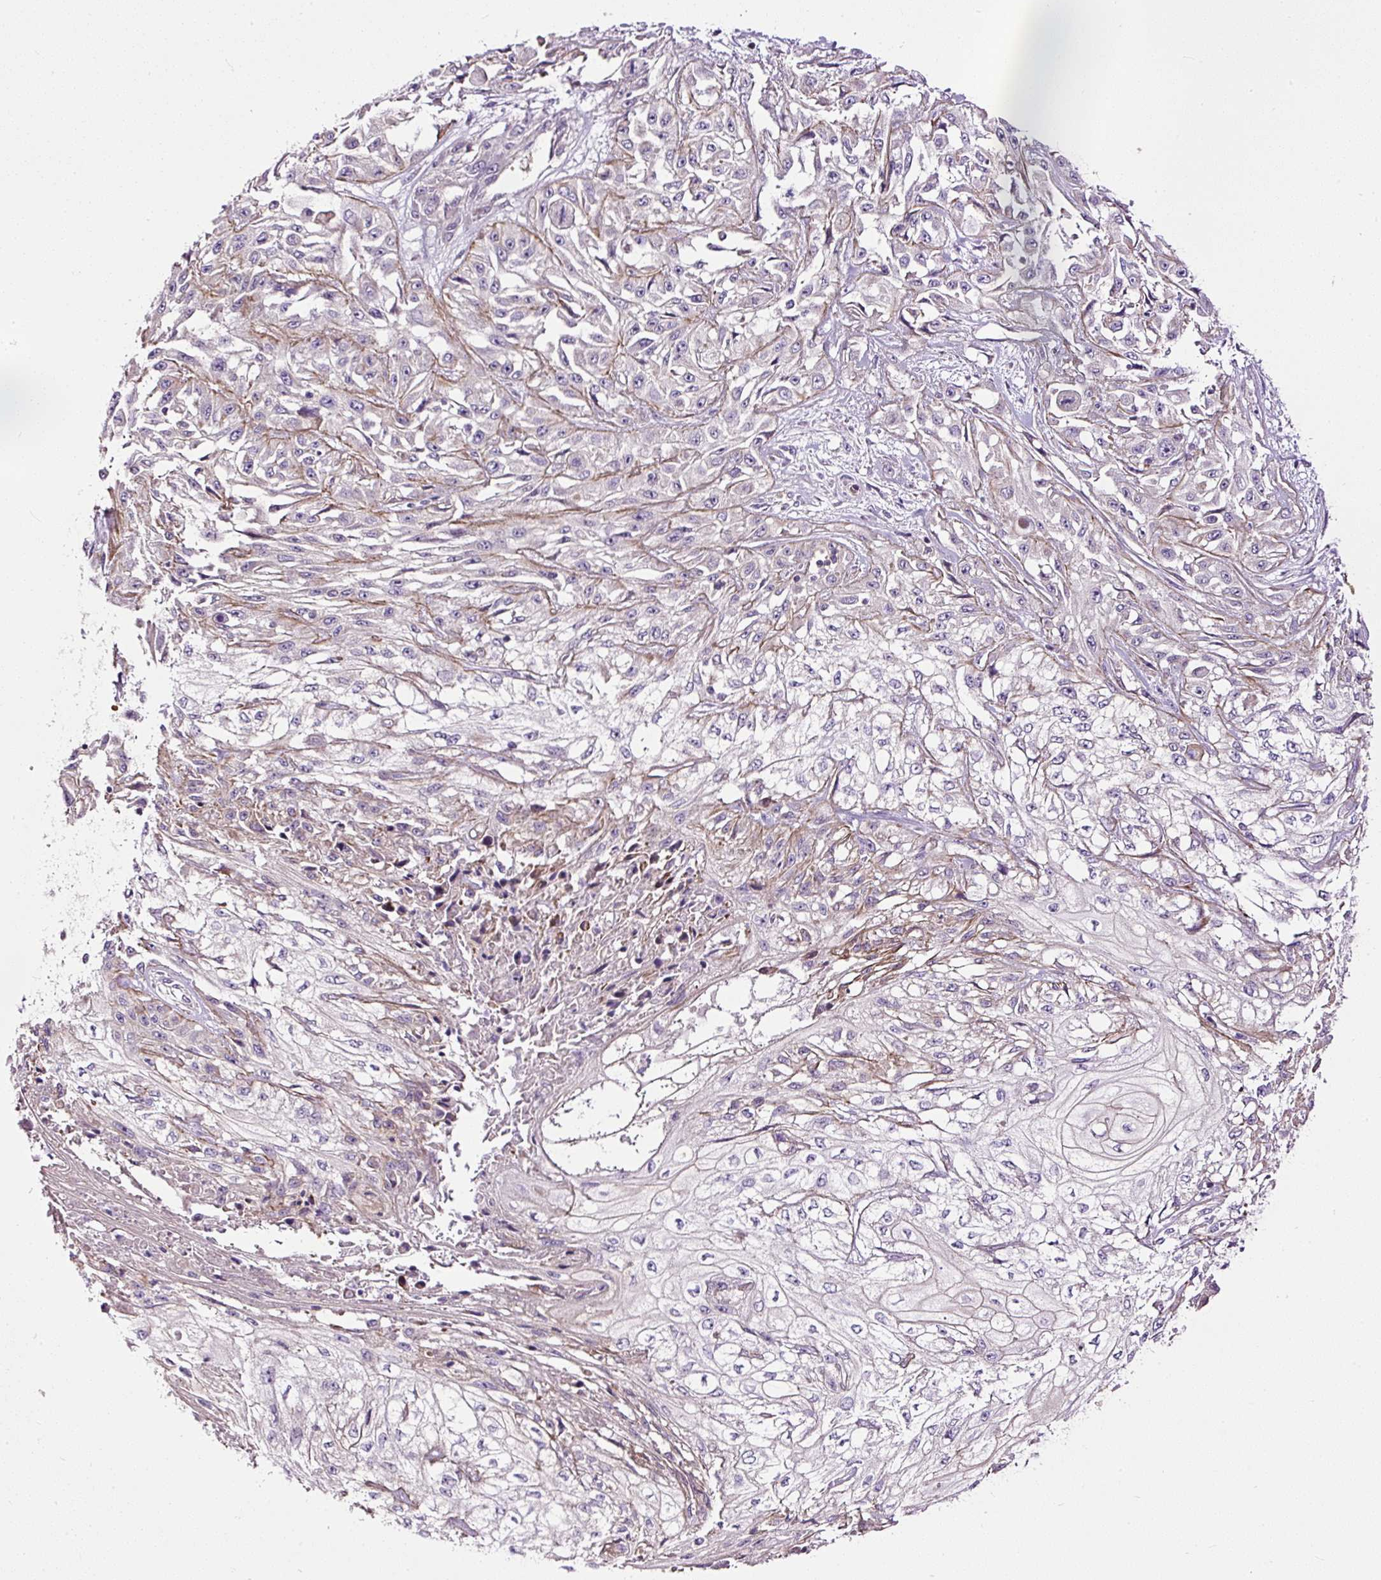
{"staining": {"intensity": "weak", "quantity": "<25%", "location": "cytoplasmic/membranous"}, "tissue": "skin cancer", "cell_type": "Tumor cells", "image_type": "cancer", "snomed": [{"axis": "morphology", "description": "Squamous cell carcinoma, NOS"}, {"axis": "morphology", "description": "Squamous cell carcinoma, metastatic, NOS"}, {"axis": "topography", "description": "Skin"}, {"axis": "topography", "description": "Lymph node"}], "caption": "High magnification brightfield microscopy of skin metastatic squamous cell carcinoma stained with DAB (brown) and counterstained with hematoxylin (blue): tumor cells show no significant expression.", "gene": "USHBP1", "patient": {"sex": "male", "age": 75}}